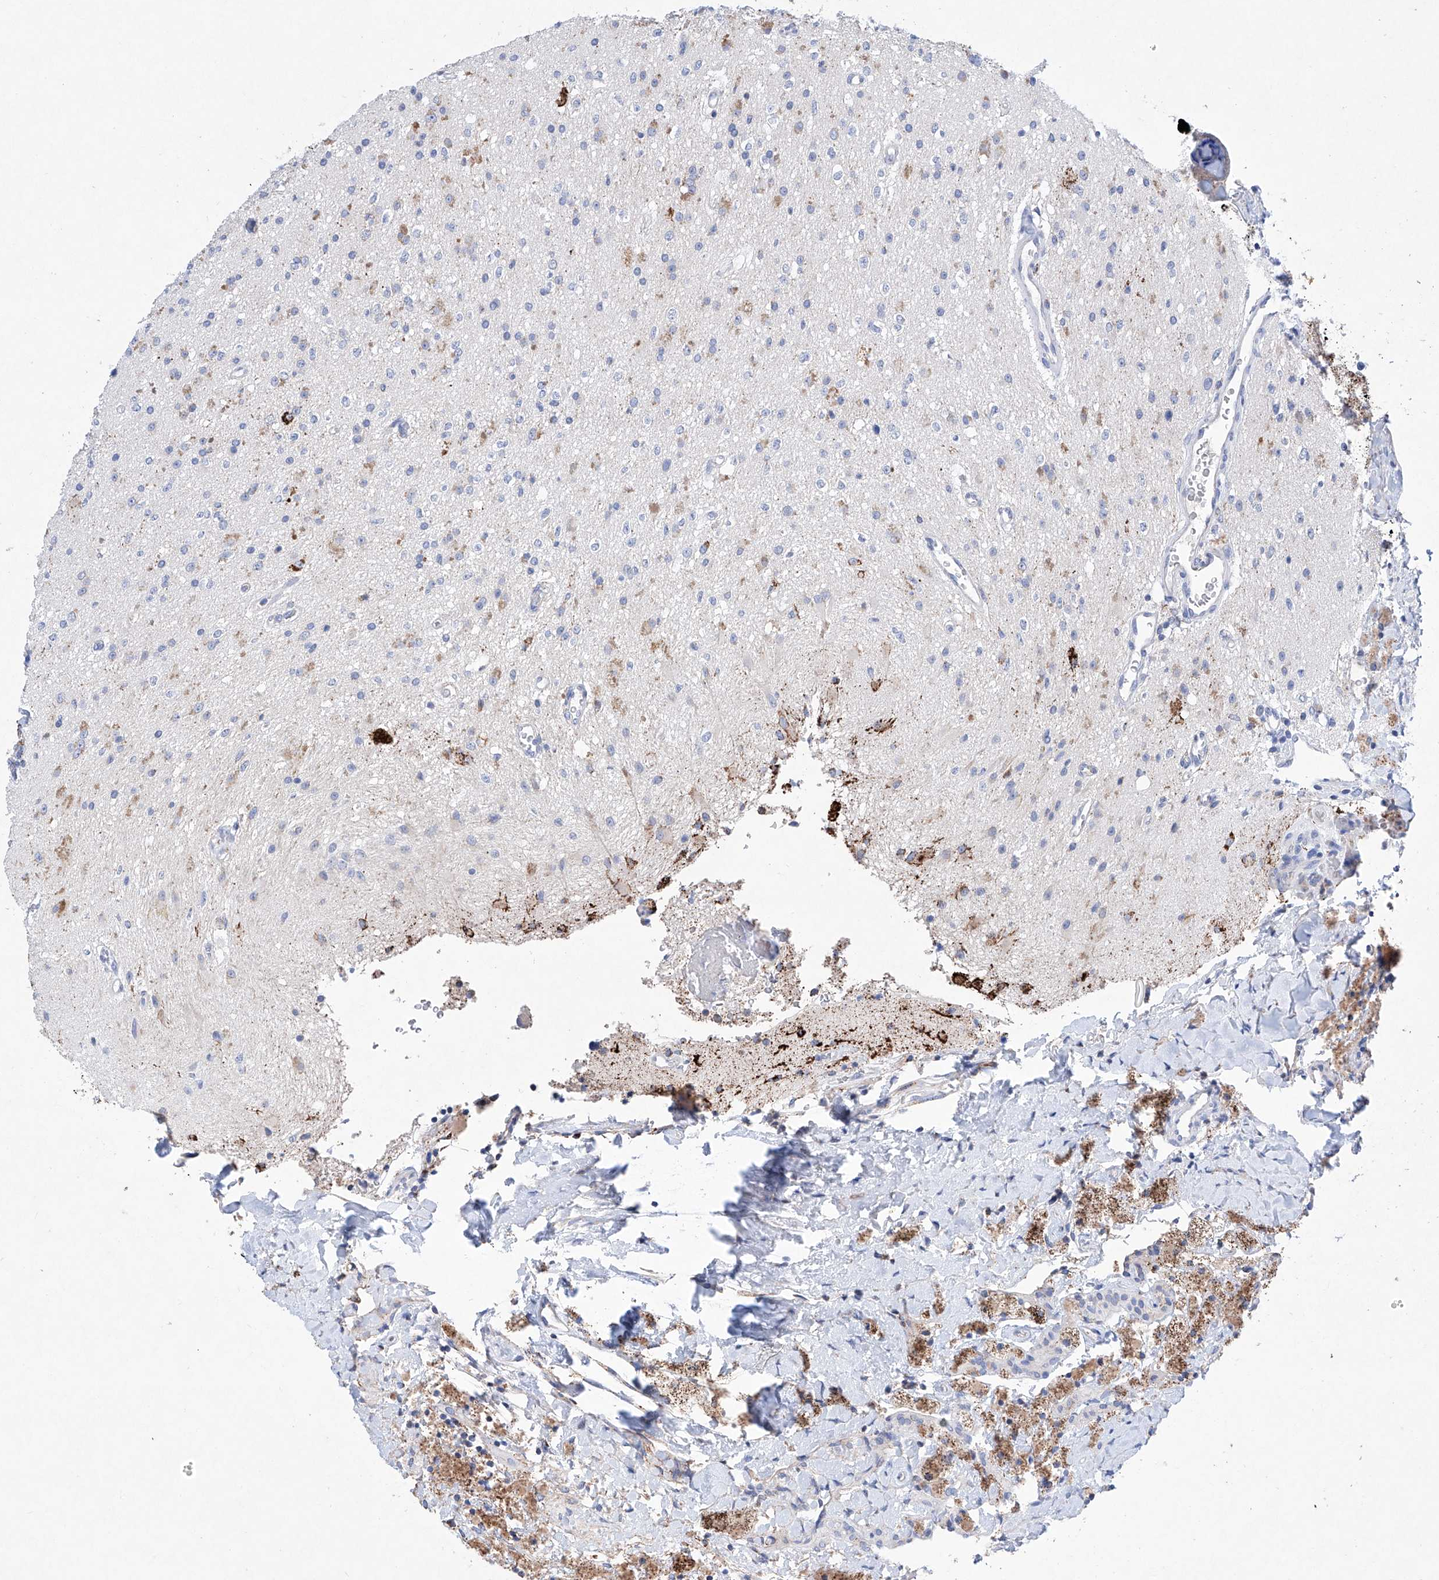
{"staining": {"intensity": "negative", "quantity": "none", "location": "none"}, "tissue": "glioma", "cell_type": "Tumor cells", "image_type": "cancer", "snomed": [{"axis": "morphology", "description": "Glioma, malignant, High grade"}, {"axis": "topography", "description": "Brain"}], "caption": "Tumor cells show no significant protein staining in glioma.", "gene": "NRROS", "patient": {"sex": "male", "age": 34}}